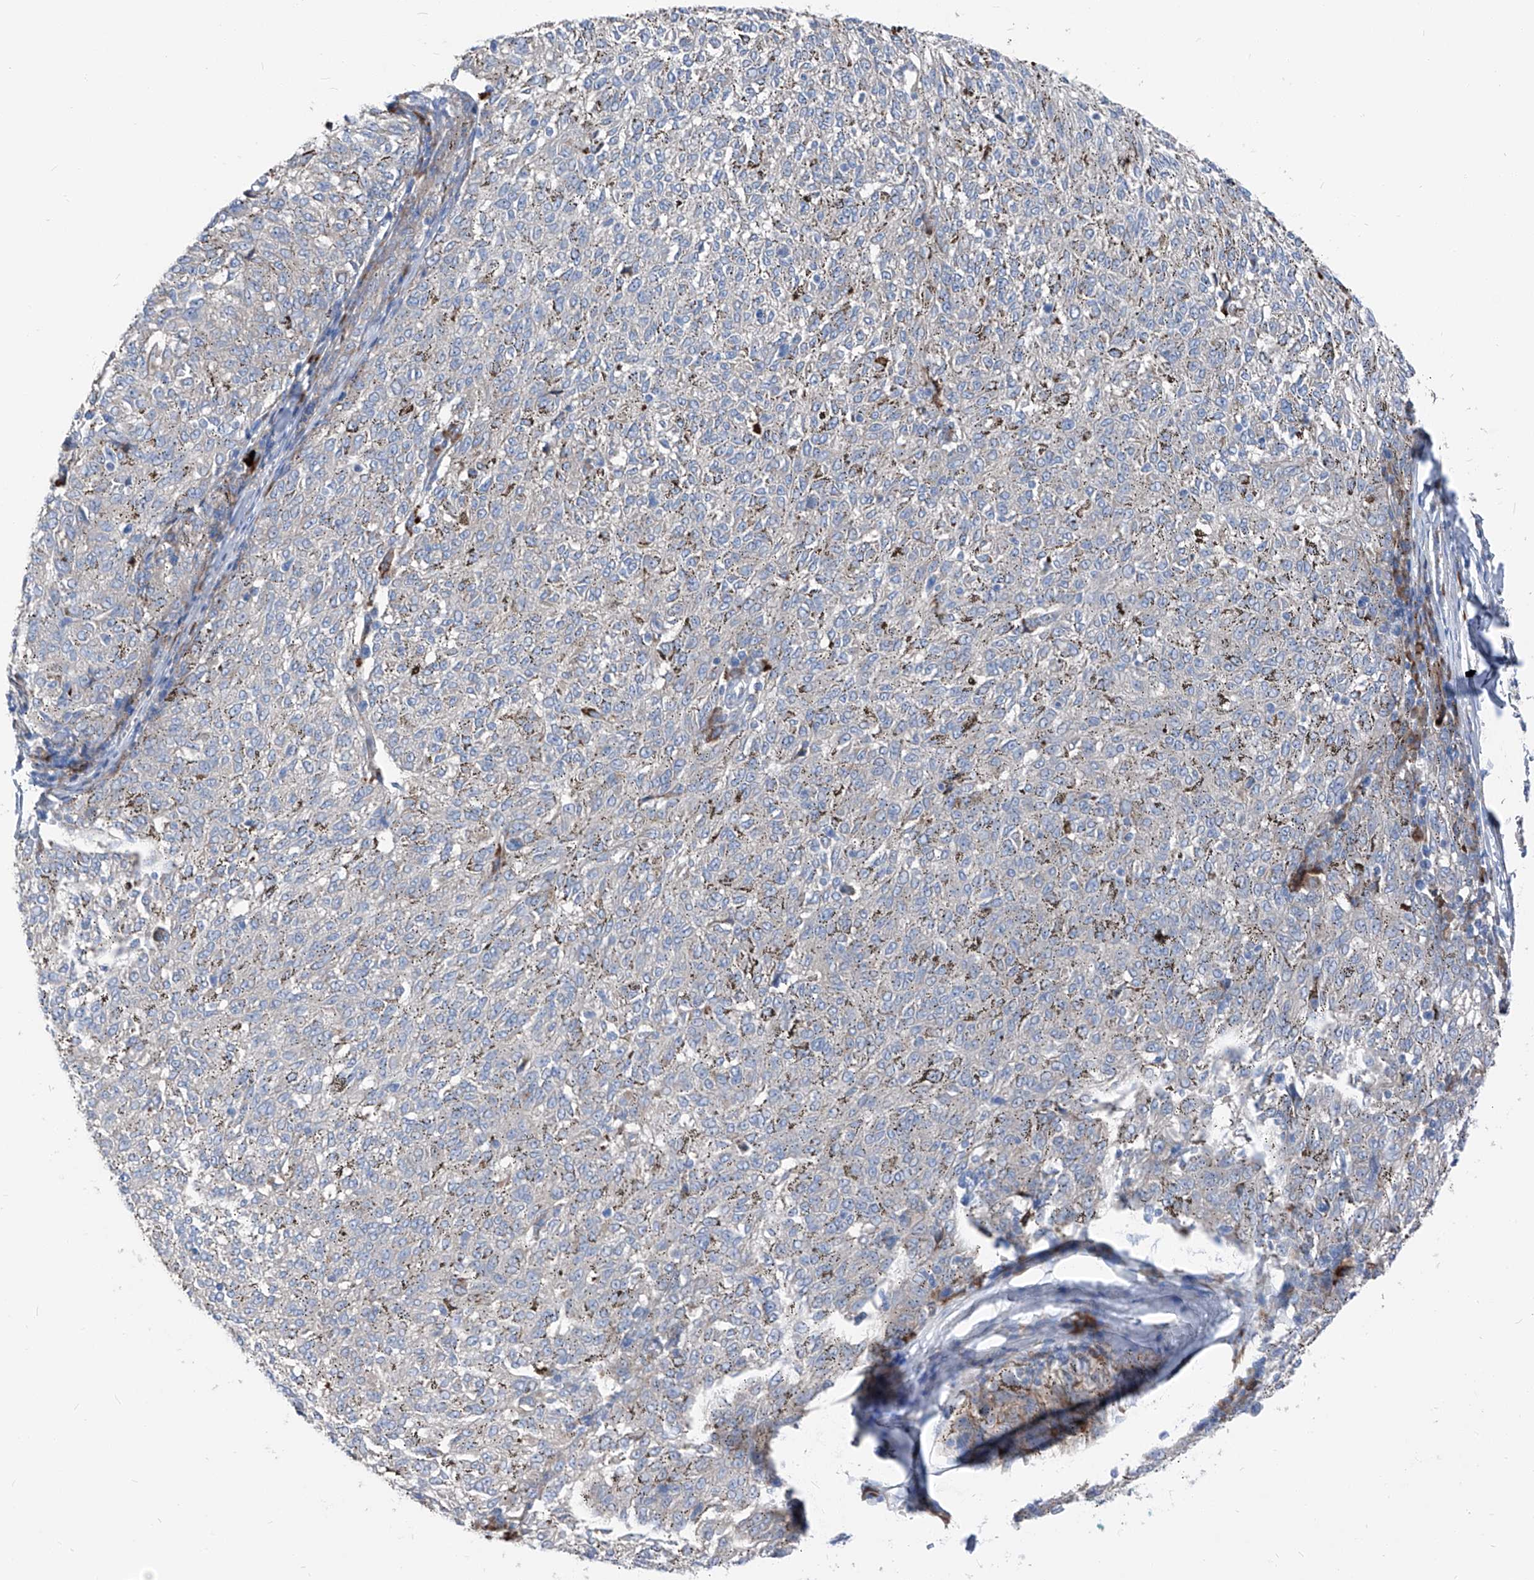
{"staining": {"intensity": "negative", "quantity": "none", "location": "none"}, "tissue": "melanoma", "cell_type": "Tumor cells", "image_type": "cancer", "snomed": [{"axis": "morphology", "description": "Malignant melanoma, NOS"}, {"axis": "topography", "description": "Skin"}], "caption": "High power microscopy histopathology image of an IHC photomicrograph of melanoma, revealing no significant staining in tumor cells.", "gene": "IFI27", "patient": {"sex": "female", "age": 72}}